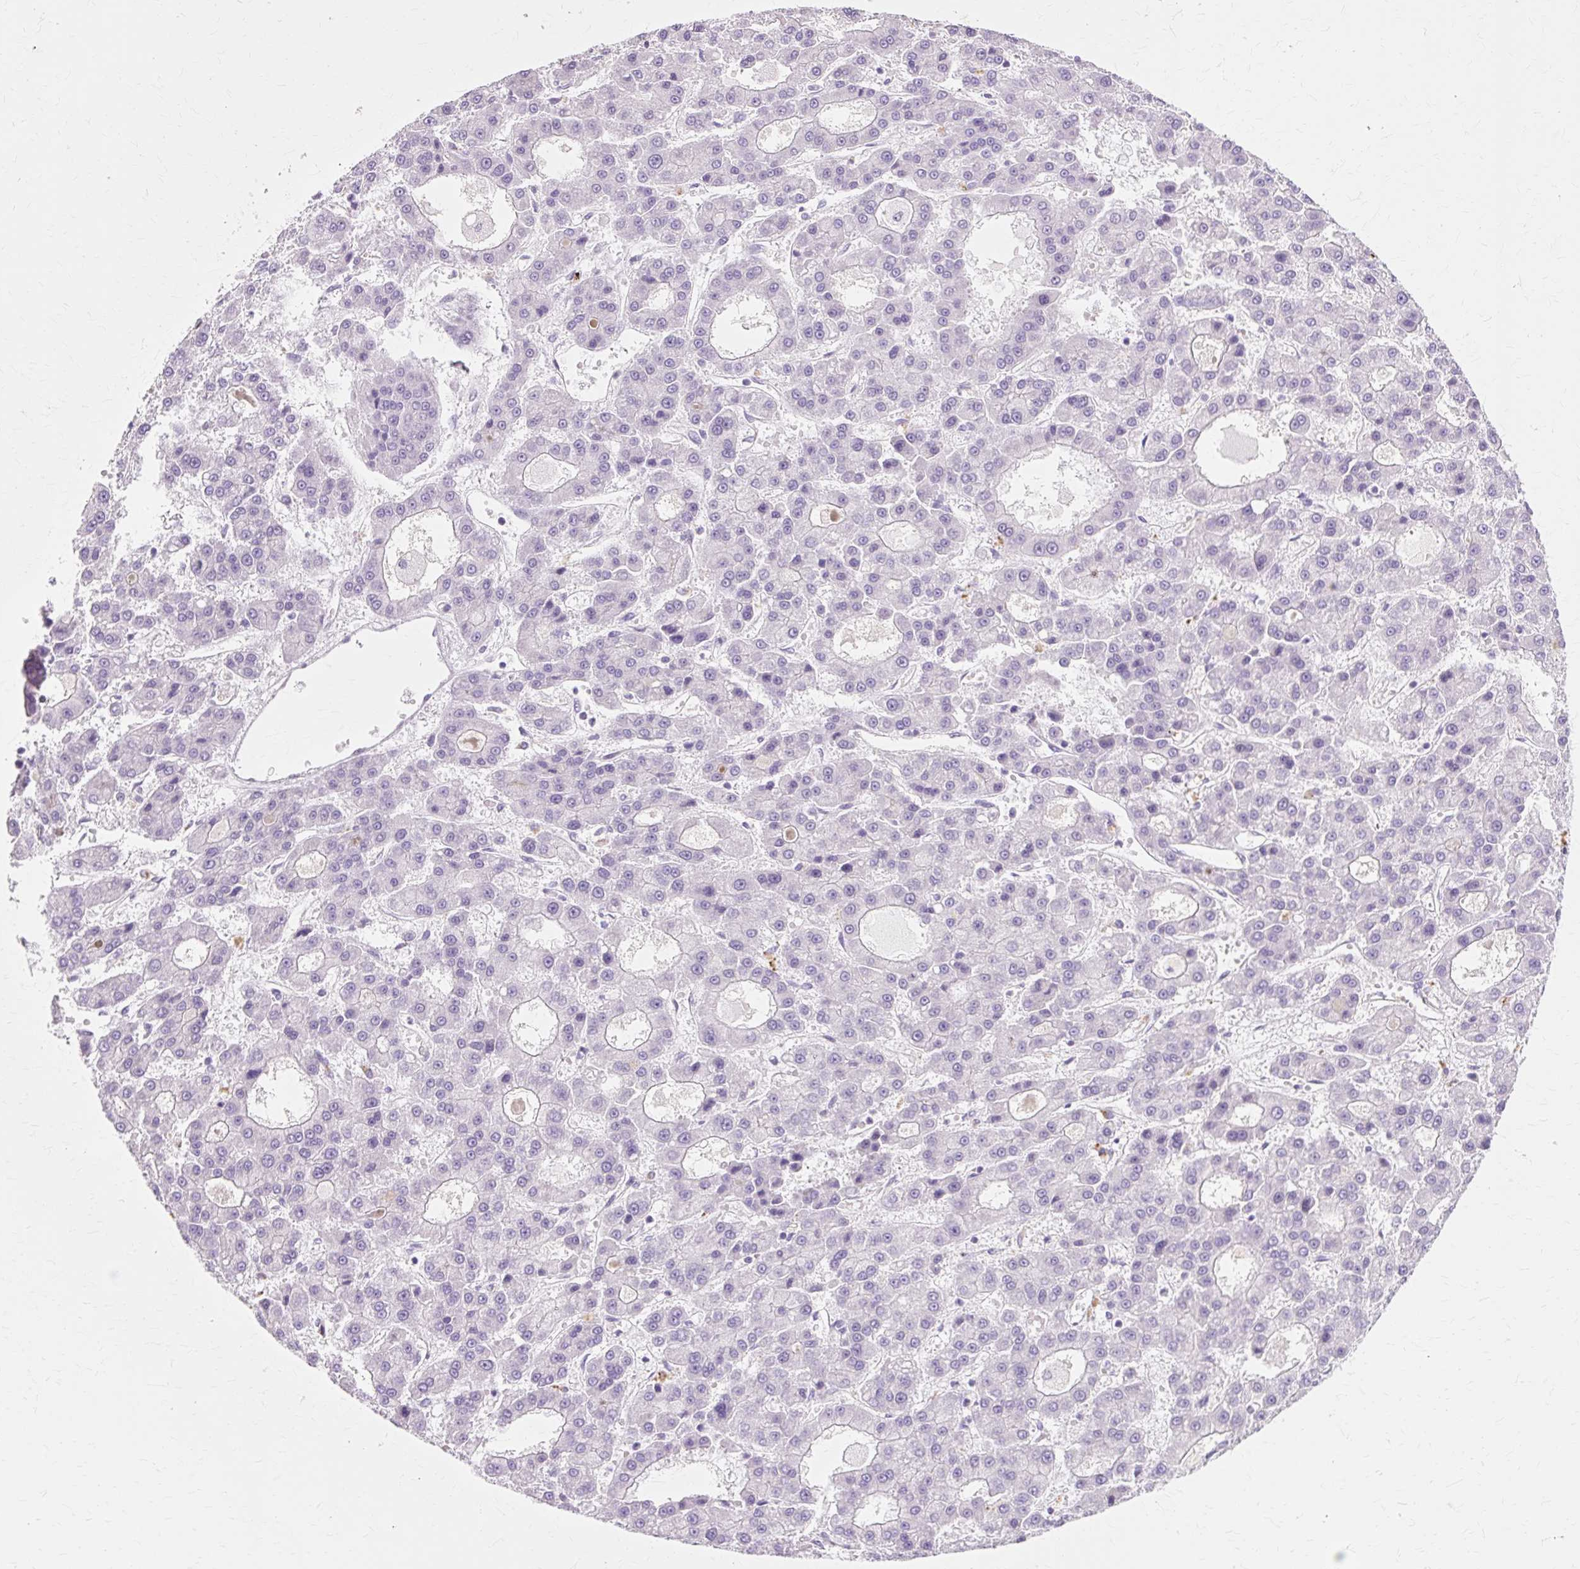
{"staining": {"intensity": "negative", "quantity": "none", "location": "none"}, "tissue": "liver cancer", "cell_type": "Tumor cells", "image_type": "cancer", "snomed": [{"axis": "morphology", "description": "Carcinoma, Hepatocellular, NOS"}, {"axis": "topography", "description": "Liver"}], "caption": "Tumor cells show no significant positivity in liver cancer (hepatocellular carcinoma).", "gene": "IRX2", "patient": {"sex": "male", "age": 70}}